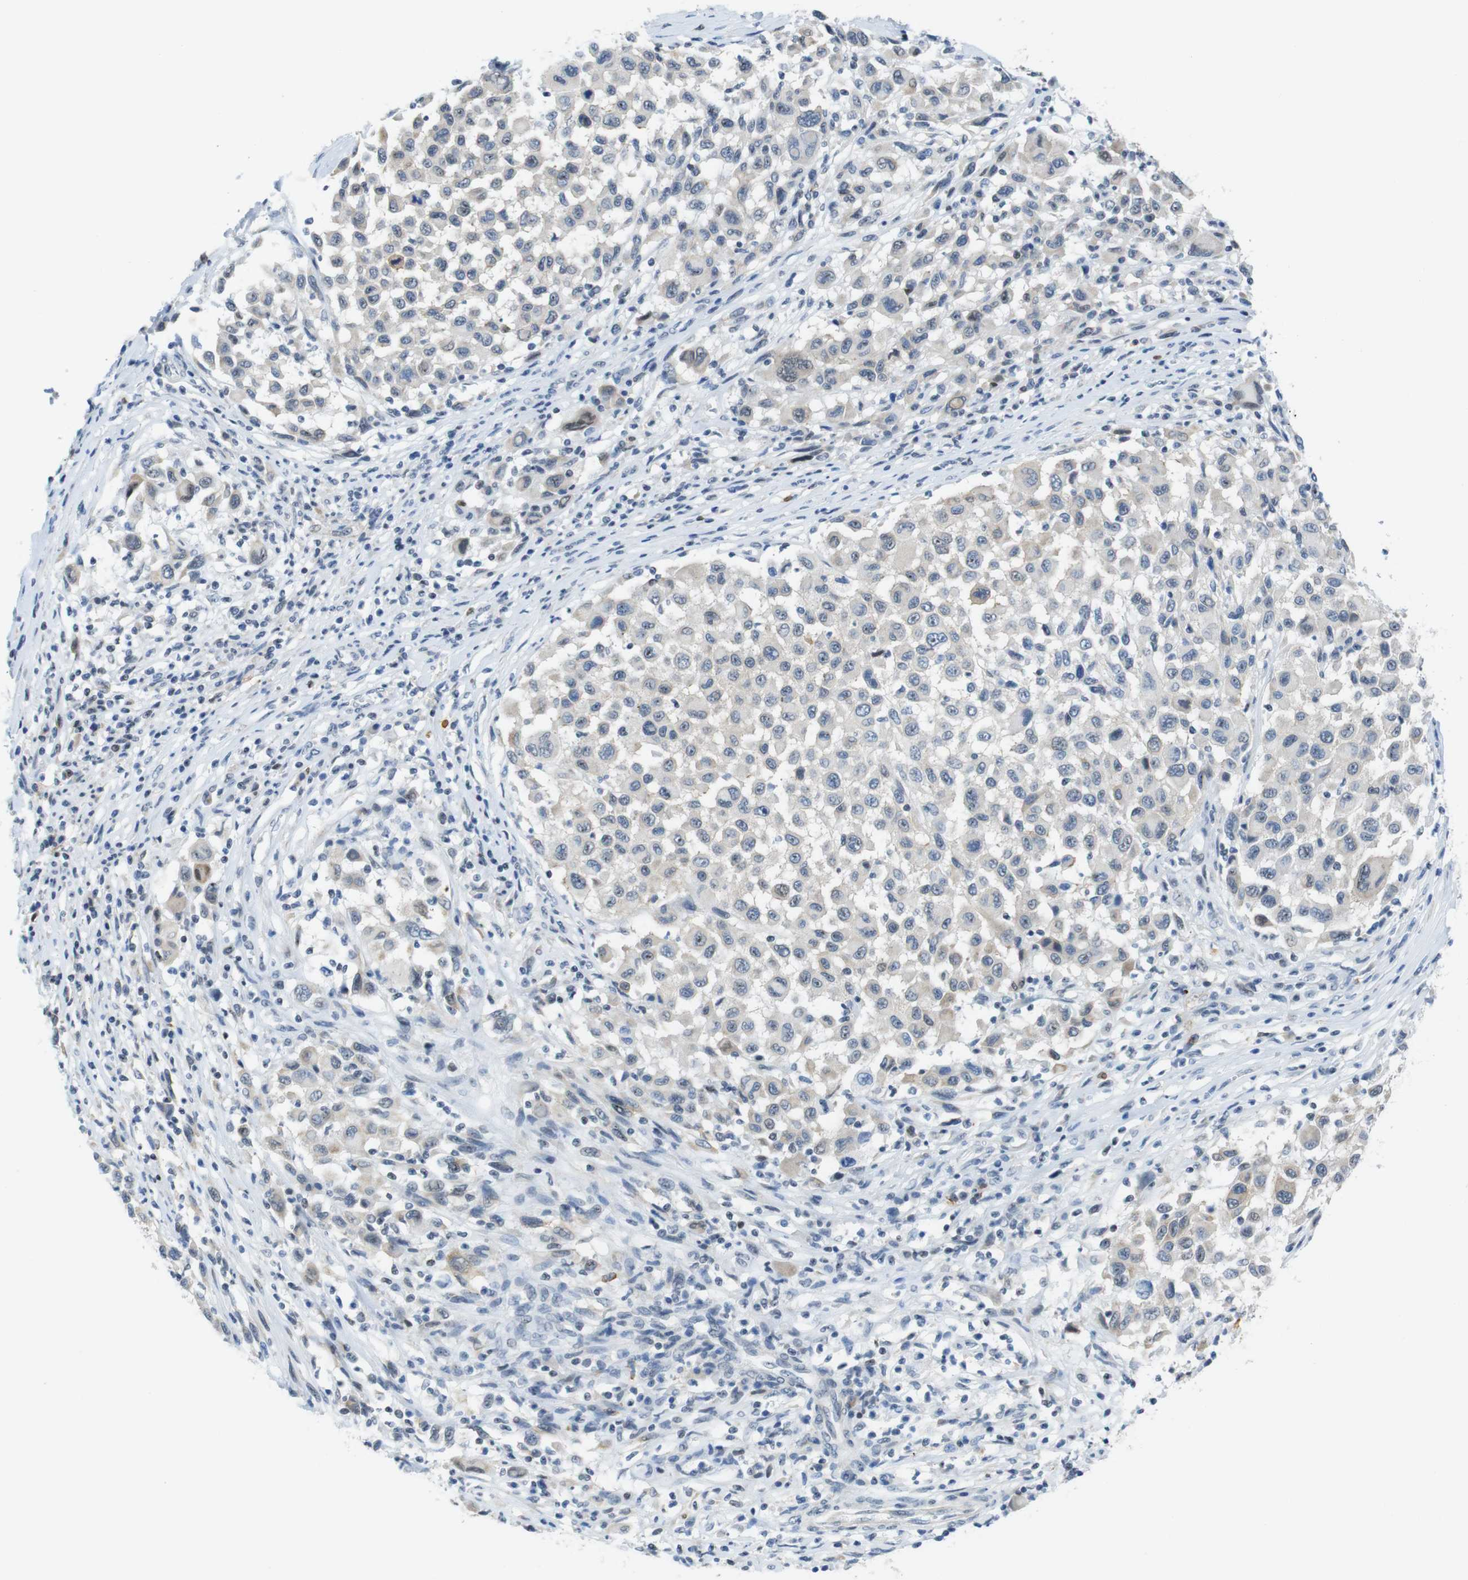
{"staining": {"intensity": "negative", "quantity": "none", "location": "none"}, "tissue": "melanoma", "cell_type": "Tumor cells", "image_type": "cancer", "snomed": [{"axis": "morphology", "description": "Malignant melanoma, Metastatic site"}, {"axis": "topography", "description": "Lymph node"}], "caption": "DAB (3,3'-diaminobenzidine) immunohistochemical staining of malignant melanoma (metastatic site) exhibits no significant positivity in tumor cells. The staining is performed using DAB brown chromogen with nuclei counter-stained in using hematoxylin.", "gene": "TJP3", "patient": {"sex": "male", "age": 61}}